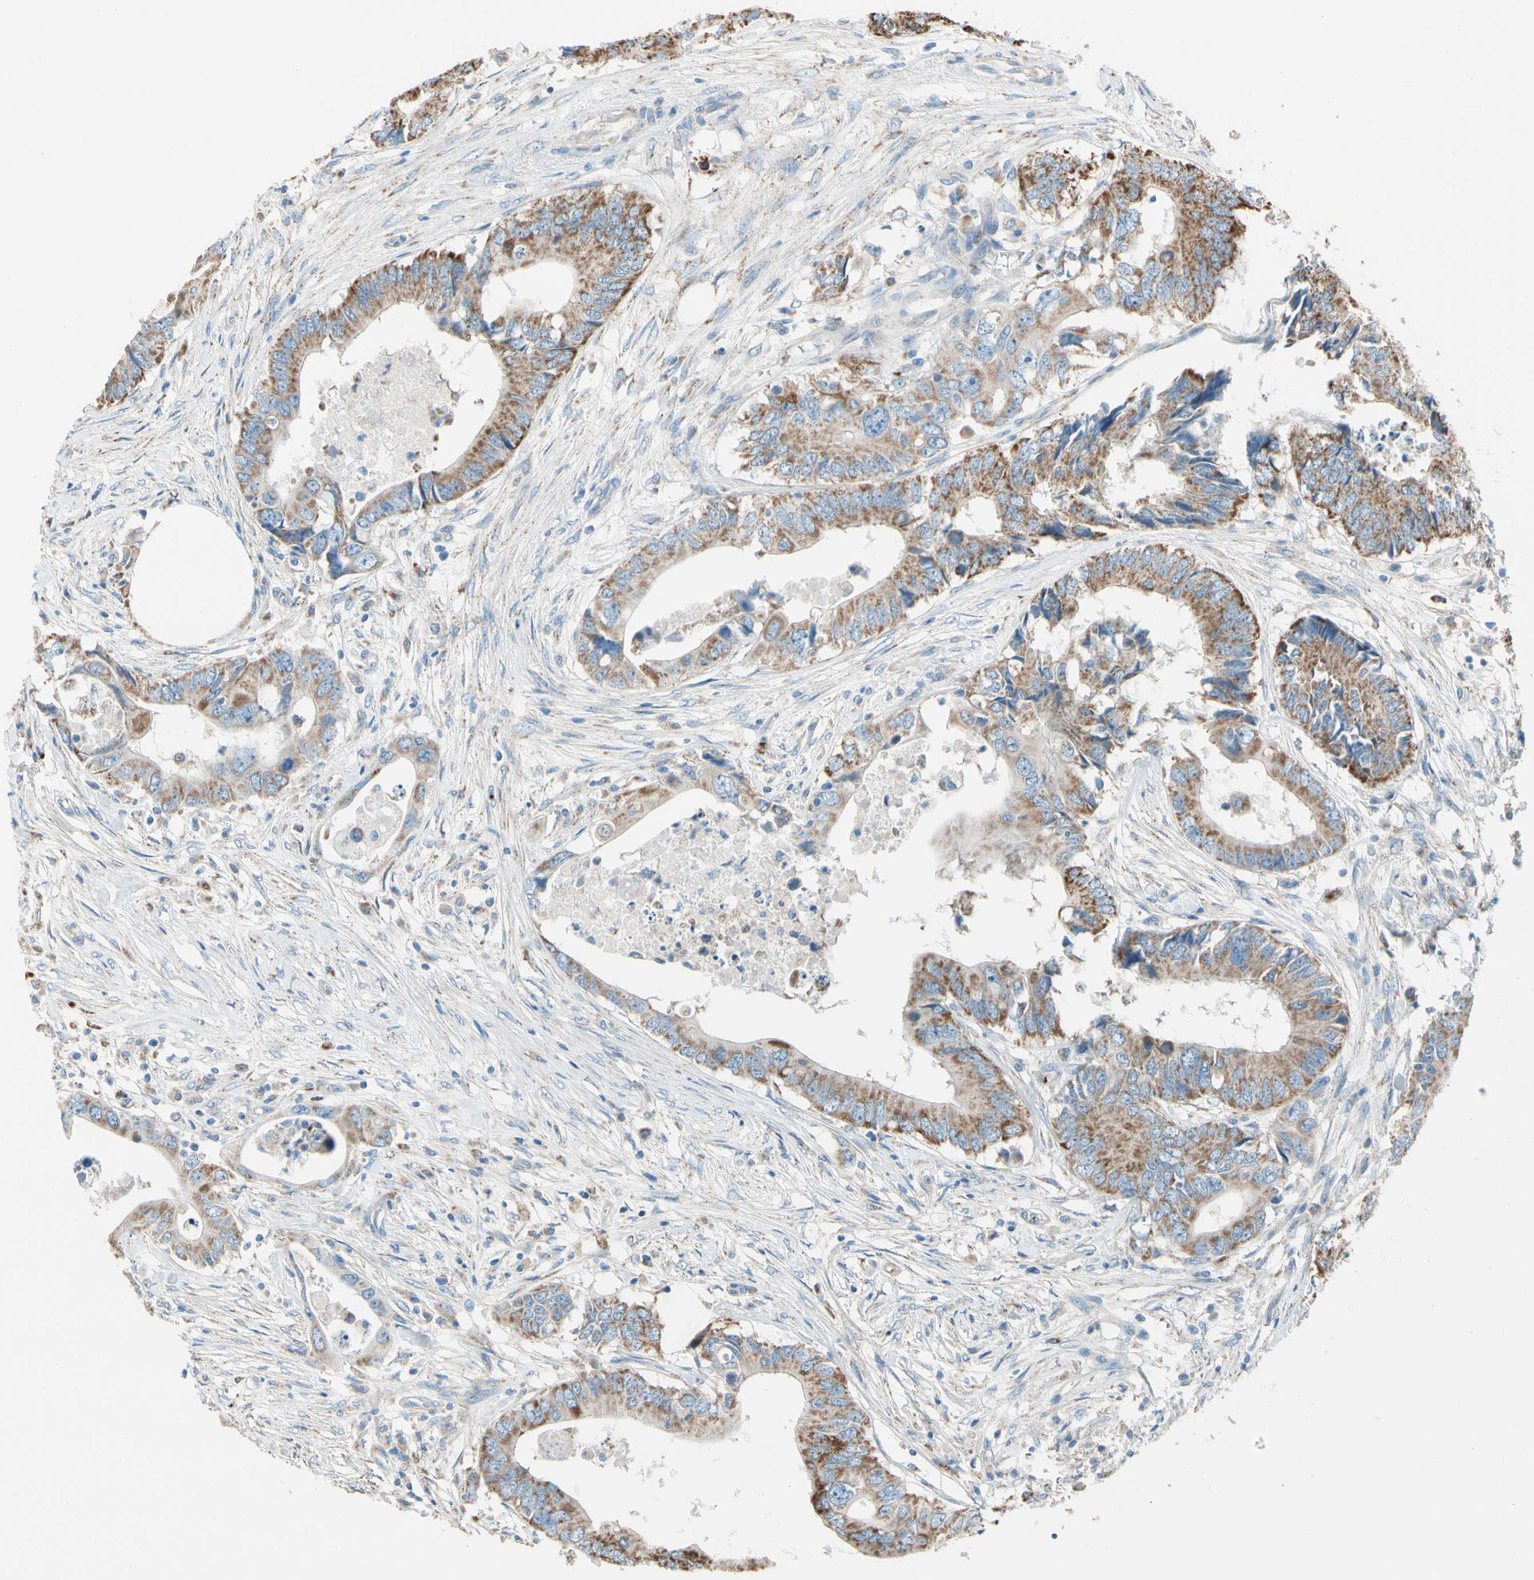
{"staining": {"intensity": "strong", "quantity": ">75%", "location": "cytoplasmic/membranous"}, "tissue": "colorectal cancer", "cell_type": "Tumor cells", "image_type": "cancer", "snomed": [{"axis": "morphology", "description": "Adenocarcinoma, NOS"}, {"axis": "topography", "description": "Colon"}], "caption": "Immunohistochemistry (IHC) (DAB) staining of human colorectal cancer shows strong cytoplasmic/membranous protein positivity in approximately >75% of tumor cells.", "gene": "LY6G6F", "patient": {"sex": "male", "age": 71}}